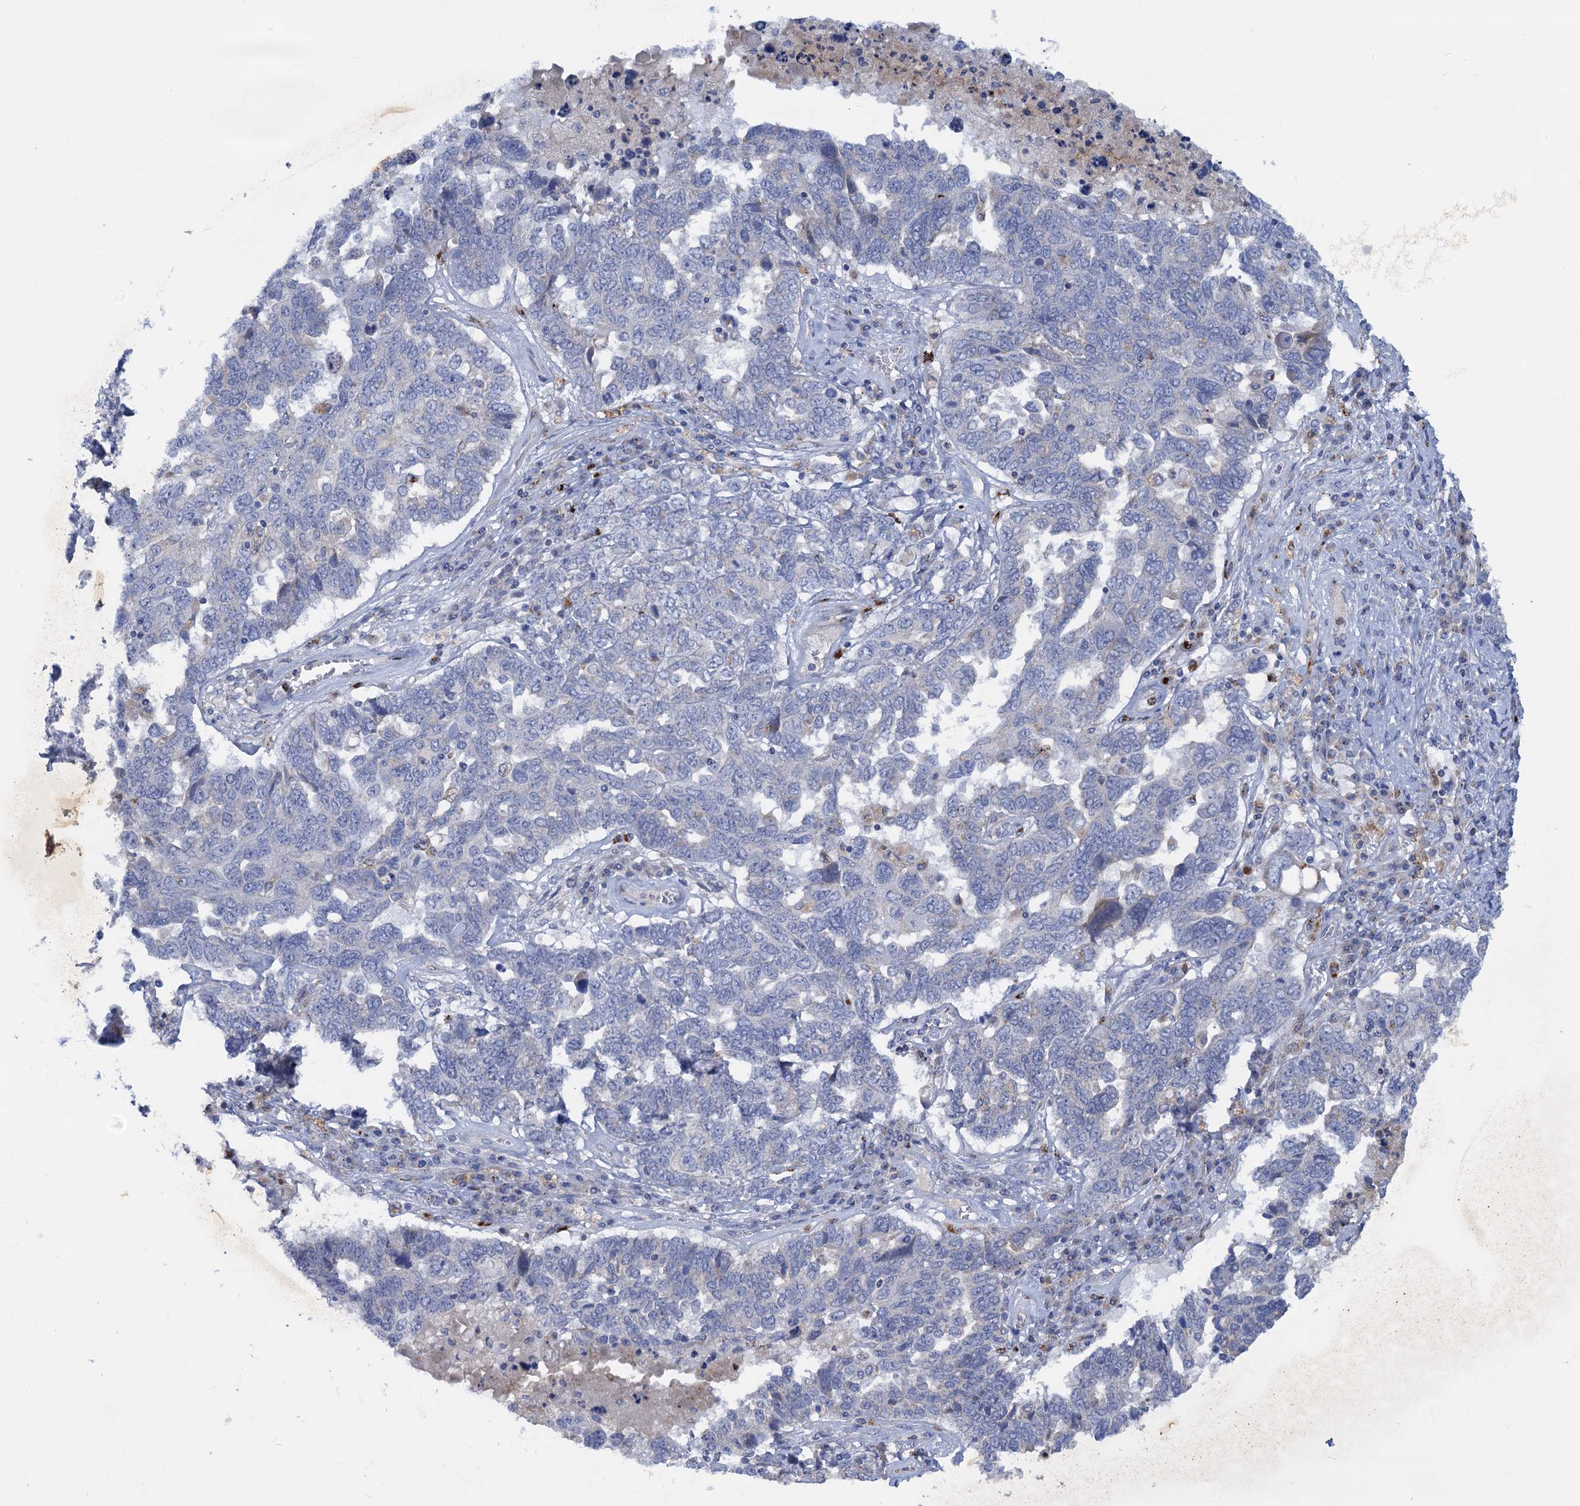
{"staining": {"intensity": "negative", "quantity": "none", "location": "none"}, "tissue": "ovarian cancer", "cell_type": "Tumor cells", "image_type": "cancer", "snomed": [{"axis": "morphology", "description": "Carcinoma, endometroid"}, {"axis": "topography", "description": "Ovary"}], "caption": "Immunohistochemistry photomicrograph of endometroid carcinoma (ovarian) stained for a protein (brown), which reveals no expression in tumor cells.", "gene": "ANKS3", "patient": {"sex": "female", "age": 62}}